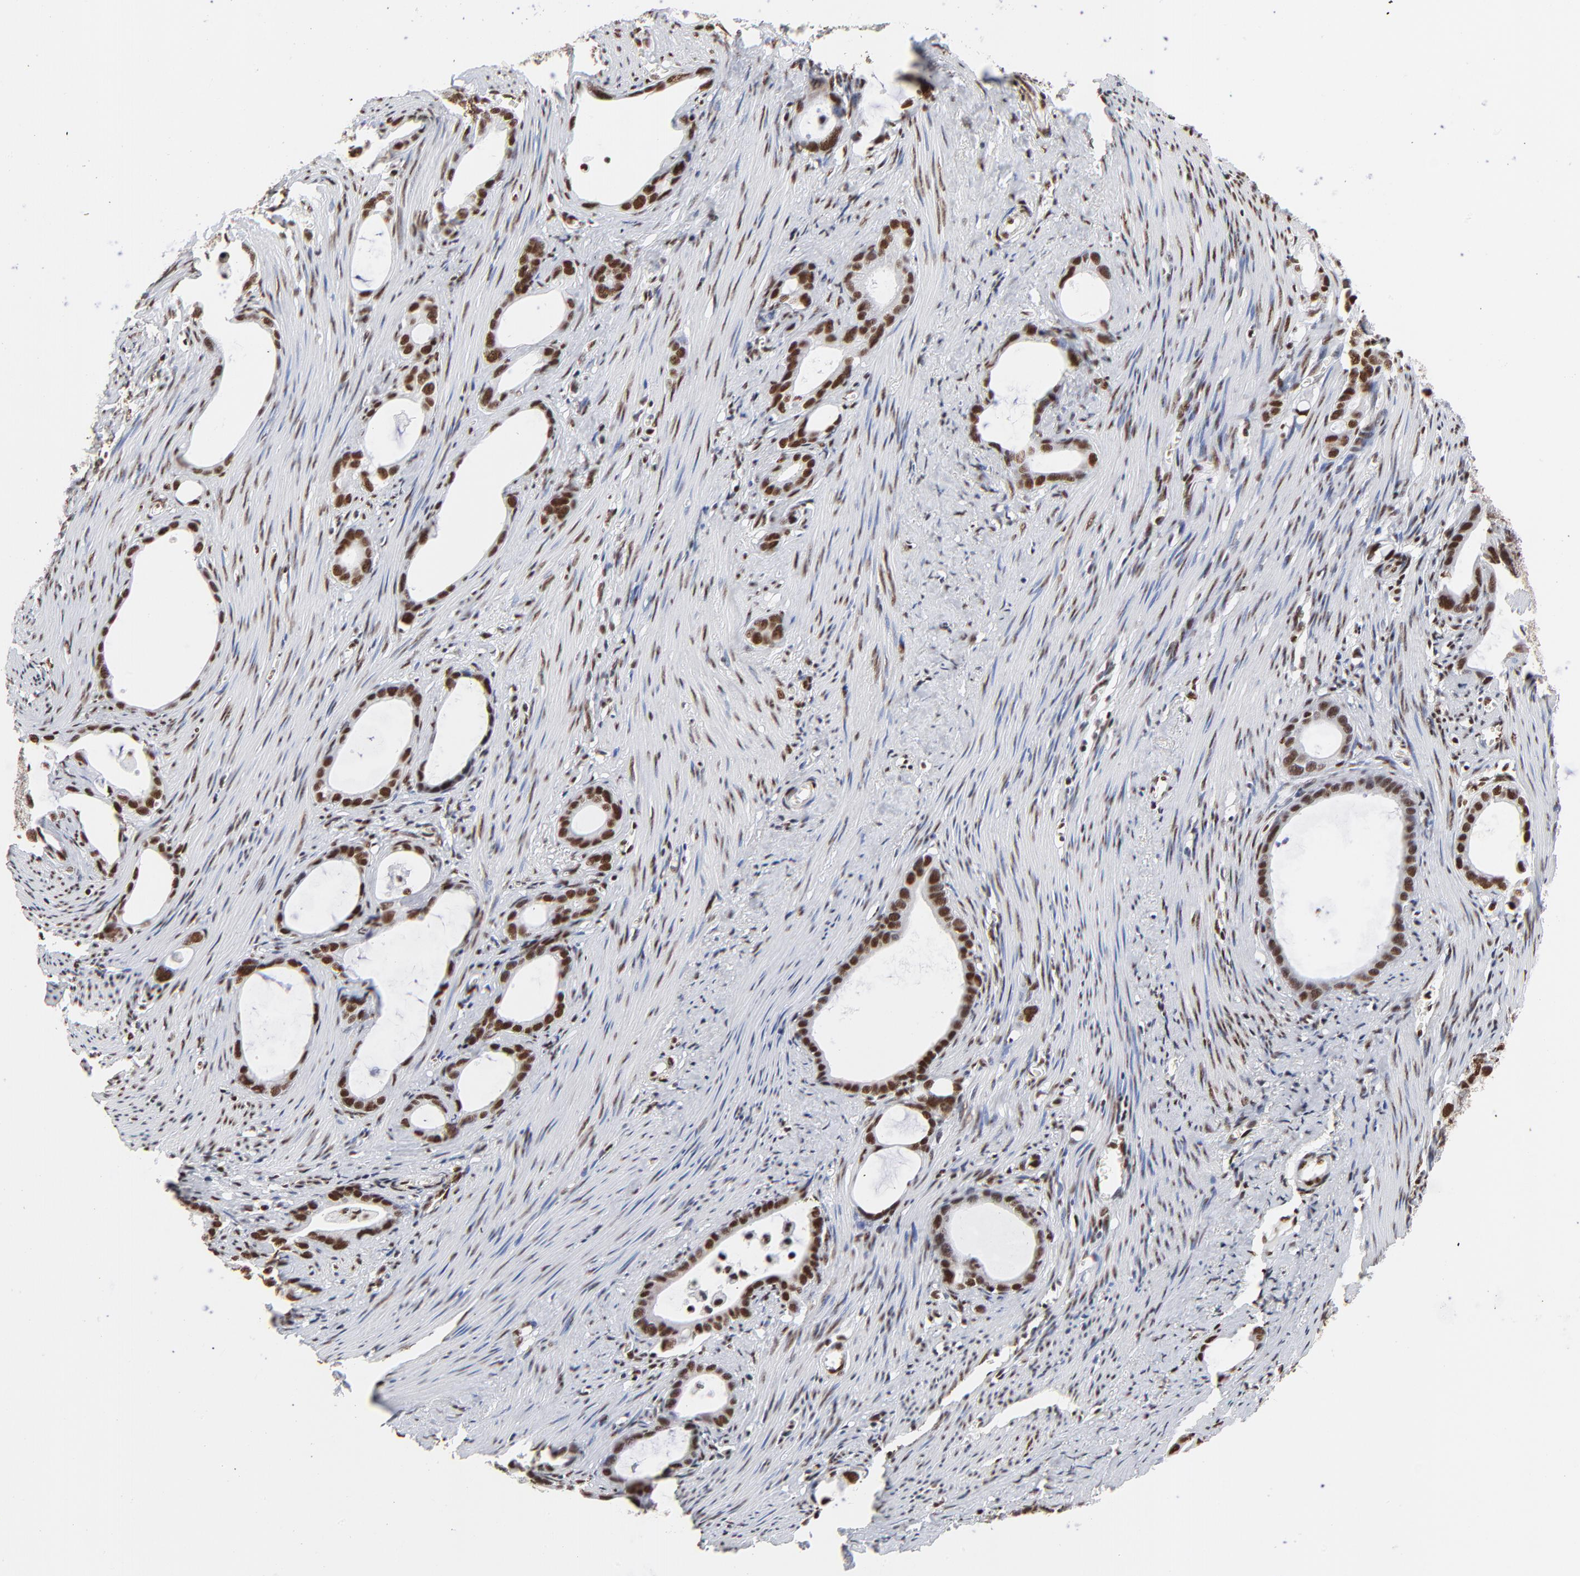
{"staining": {"intensity": "strong", "quantity": ">75%", "location": "nuclear"}, "tissue": "stomach cancer", "cell_type": "Tumor cells", "image_type": "cancer", "snomed": [{"axis": "morphology", "description": "Adenocarcinoma, NOS"}, {"axis": "topography", "description": "Stomach"}], "caption": "Stomach cancer stained with a protein marker exhibits strong staining in tumor cells.", "gene": "CREB1", "patient": {"sex": "female", "age": 75}}